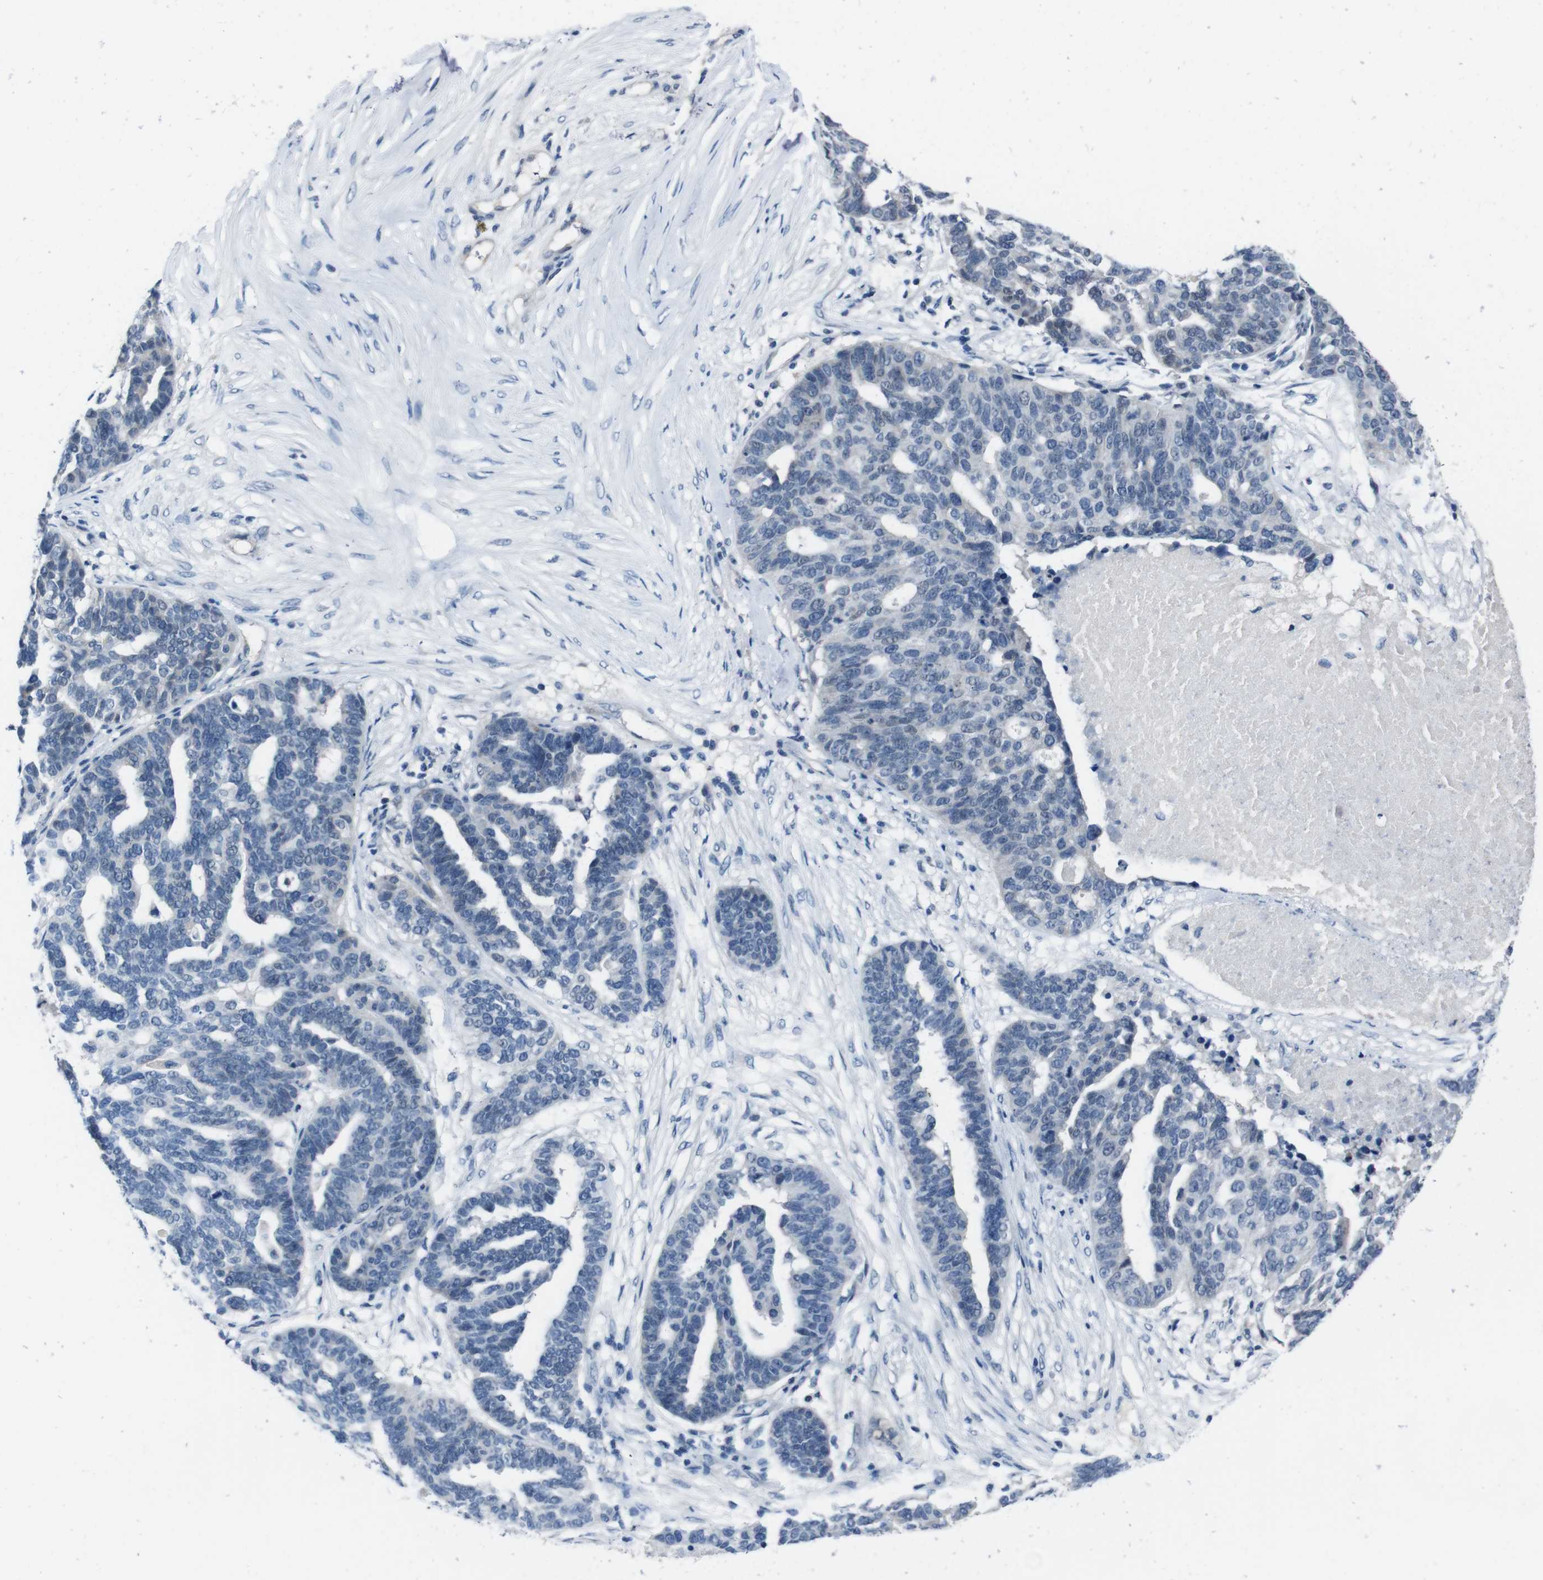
{"staining": {"intensity": "negative", "quantity": "none", "location": "none"}, "tissue": "ovarian cancer", "cell_type": "Tumor cells", "image_type": "cancer", "snomed": [{"axis": "morphology", "description": "Cystadenocarcinoma, serous, NOS"}, {"axis": "topography", "description": "Ovary"}], "caption": "This is an immunohistochemistry (IHC) histopathology image of ovarian serous cystadenocarcinoma. There is no staining in tumor cells.", "gene": "CDHR2", "patient": {"sex": "female", "age": 59}}